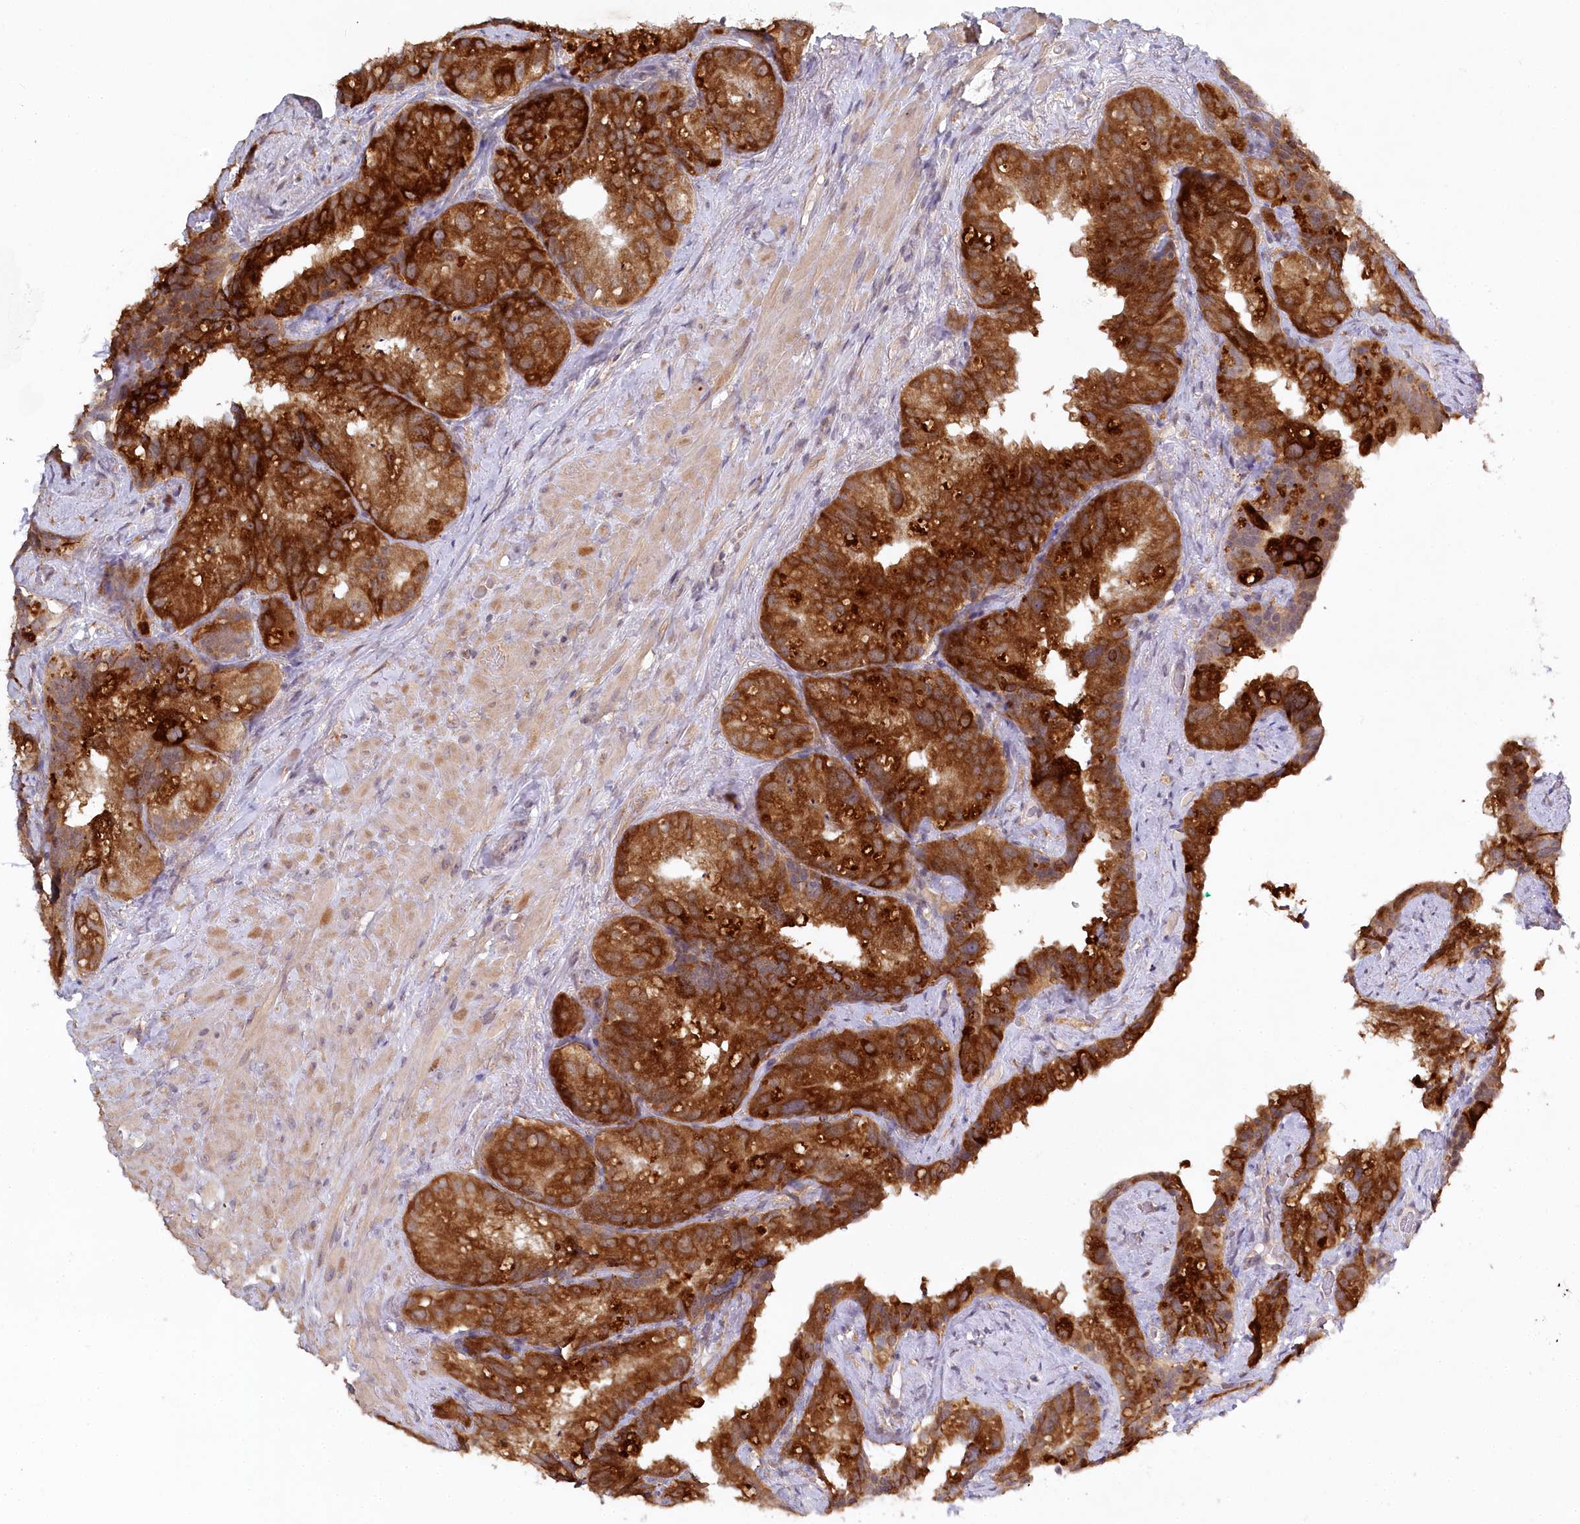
{"staining": {"intensity": "strong", "quantity": ">75%", "location": "cytoplasmic/membranous"}, "tissue": "prostate cancer", "cell_type": "Tumor cells", "image_type": "cancer", "snomed": [{"axis": "morphology", "description": "Normal tissue, NOS"}, {"axis": "morphology", "description": "Adenocarcinoma, Low grade"}, {"axis": "topography", "description": "Prostate"}], "caption": "Immunohistochemical staining of prostate cancer (low-grade adenocarcinoma) exhibits strong cytoplasmic/membranous protein expression in approximately >75% of tumor cells. The protein is stained brown, and the nuclei are stained in blue (DAB IHC with brightfield microscopy, high magnification).", "gene": "AAMDC", "patient": {"sex": "male", "age": 72}}